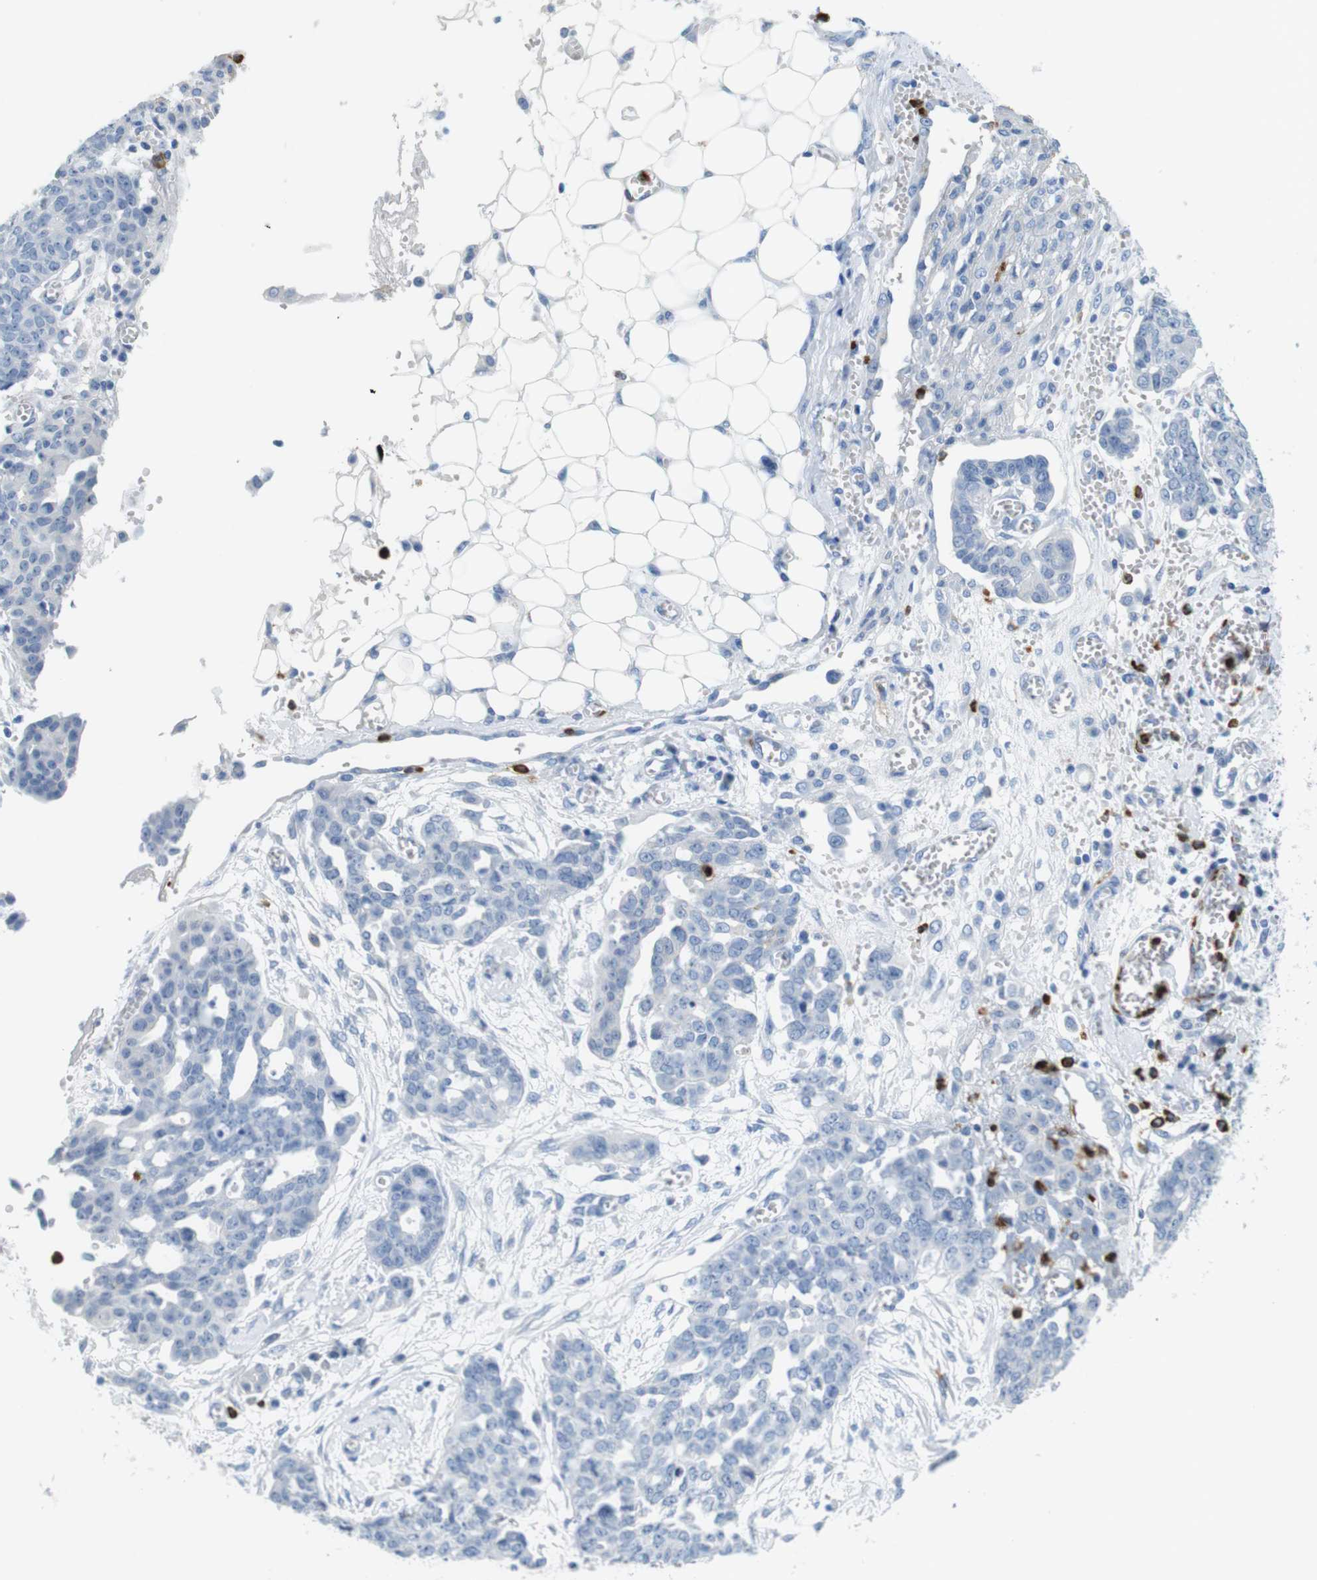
{"staining": {"intensity": "negative", "quantity": "none", "location": "none"}, "tissue": "ovarian cancer", "cell_type": "Tumor cells", "image_type": "cancer", "snomed": [{"axis": "morphology", "description": "Cystadenocarcinoma, serous, NOS"}, {"axis": "topography", "description": "Soft tissue"}, {"axis": "topography", "description": "Ovary"}], "caption": "There is no significant staining in tumor cells of ovarian cancer (serous cystadenocarcinoma). (DAB IHC, high magnification).", "gene": "MCEMP1", "patient": {"sex": "female", "age": 57}}